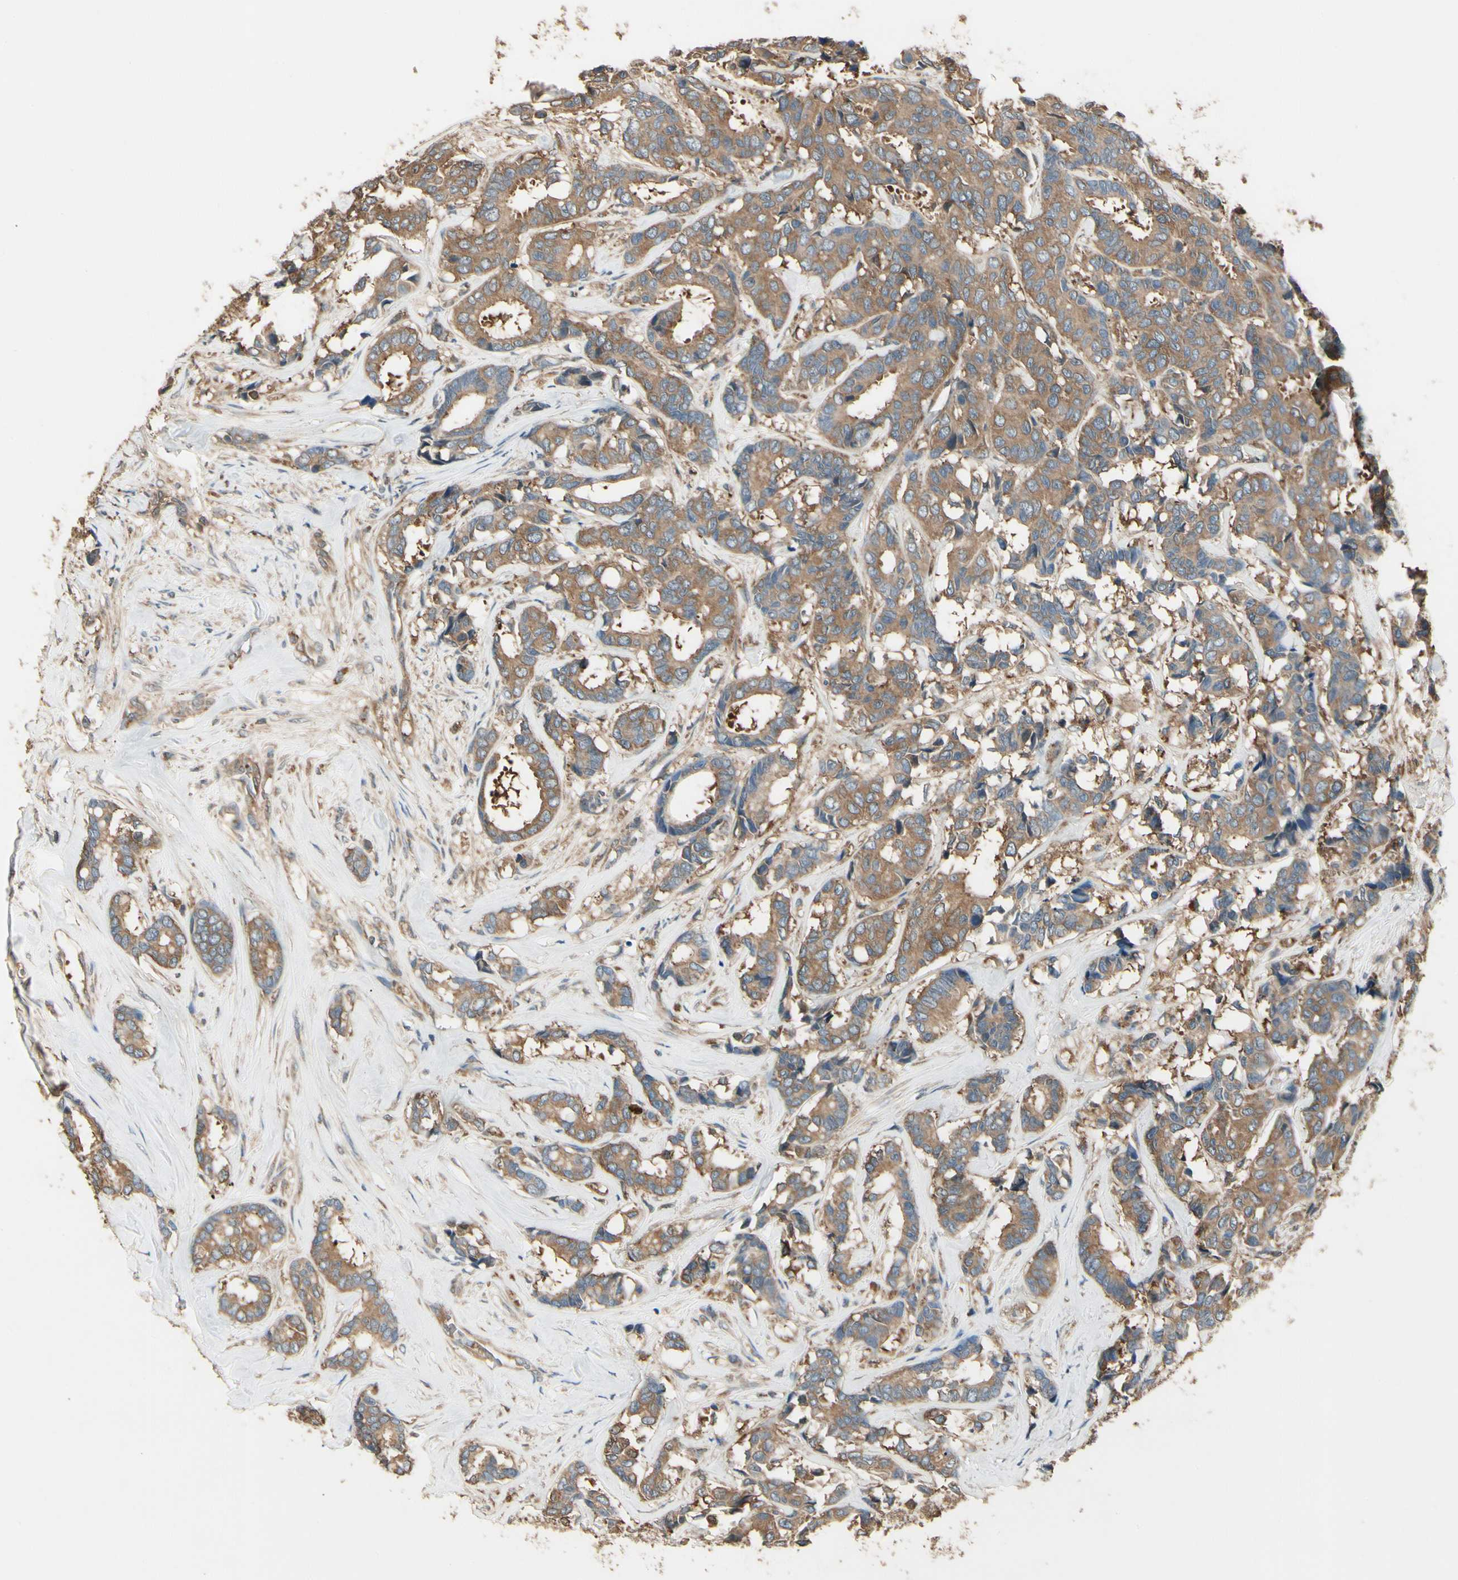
{"staining": {"intensity": "moderate", "quantity": ">75%", "location": "cytoplasmic/membranous"}, "tissue": "breast cancer", "cell_type": "Tumor cells", "image_type": "cancer", "snomed": [{"axis": "morphology", "description": "Duct carcinoma"}, {"axis": "topography", "description": "Breast"}], "caption": "Human infiltrating ductal carcinoma (breast) stained with a protein marker reveals moderate staining in tumor cells.", "gene": "CCT7", "patient": {"sex": "female", "age": 87}}